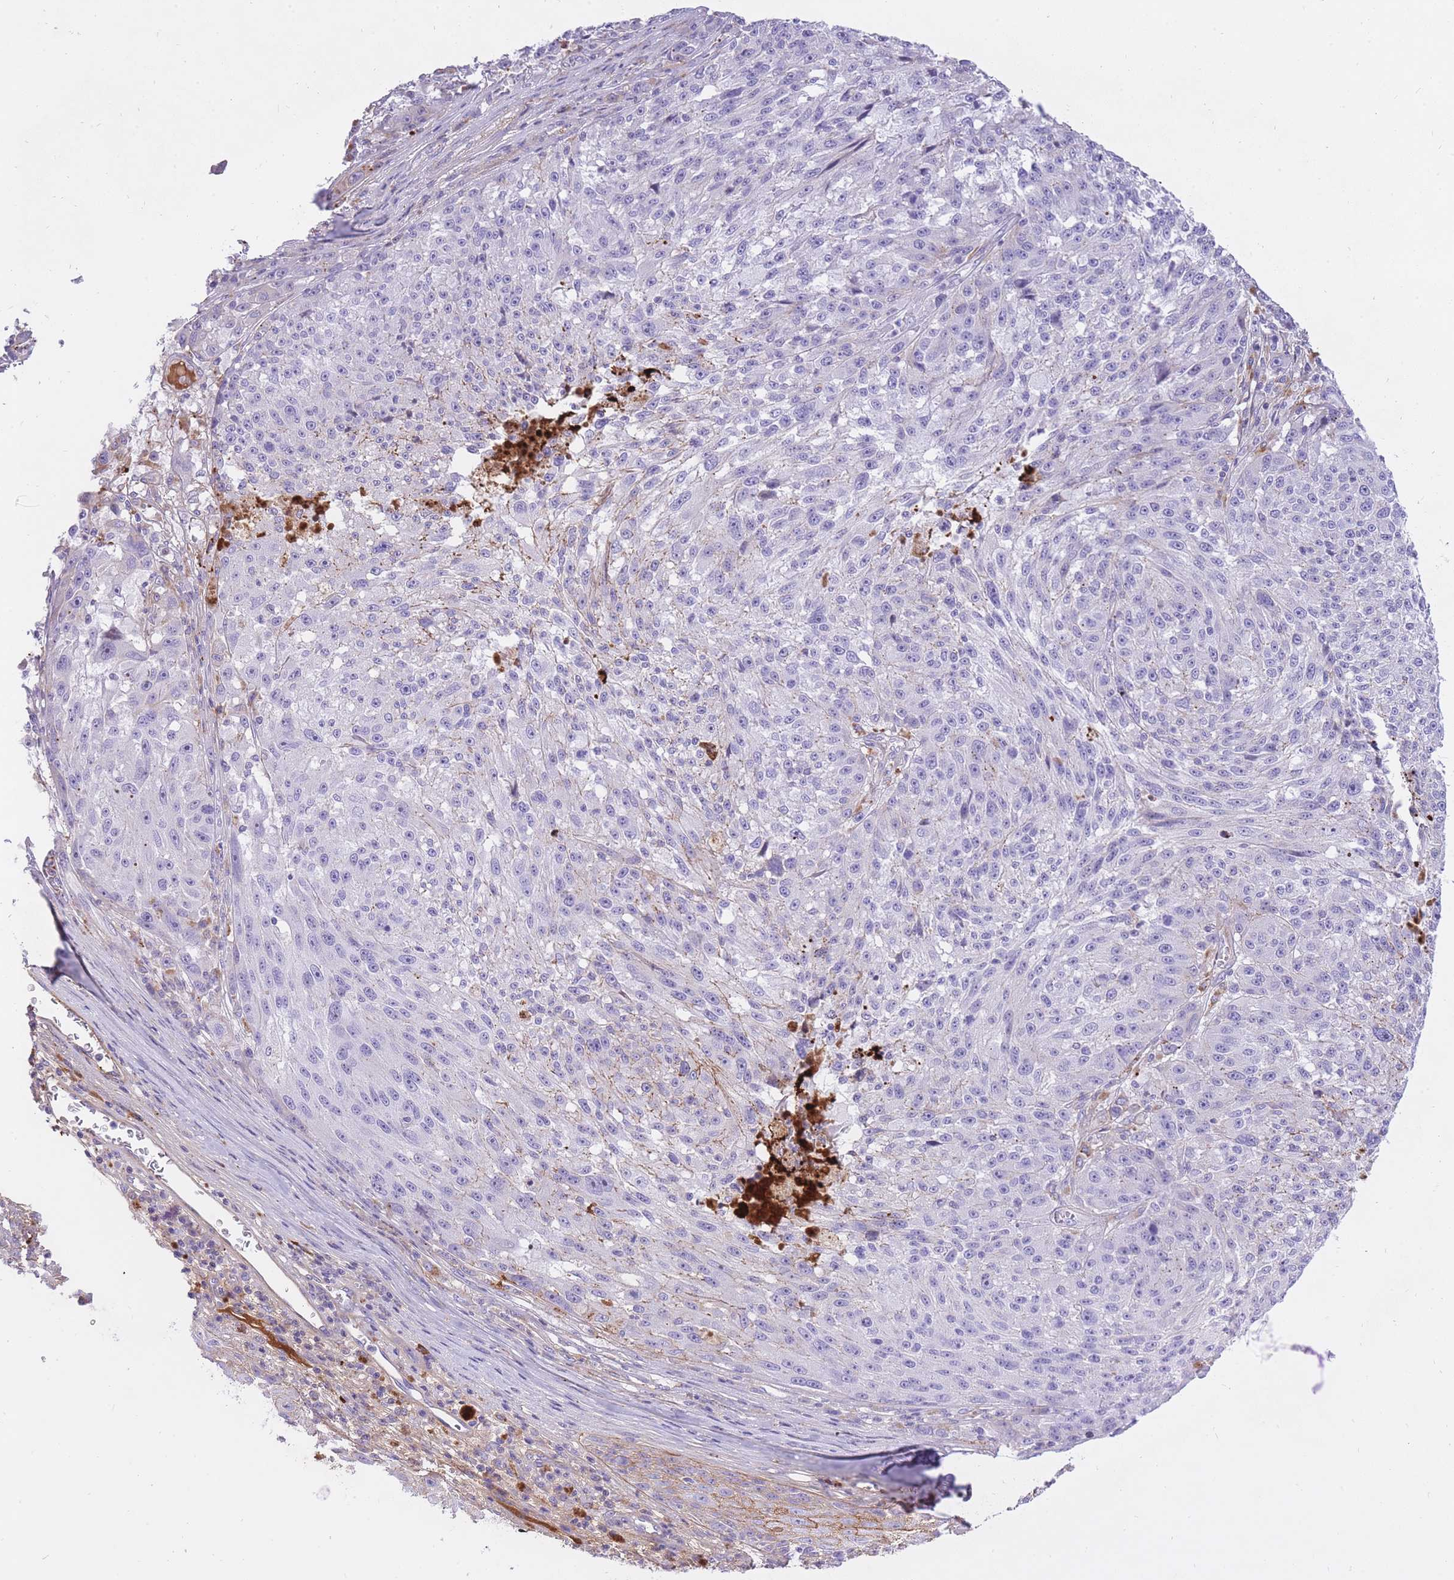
{"staining": {"intensity": "negative", "quantity": "none", "location": "none"}, "tissue": "melanoma", "cell_type": "Tumor cells", "image_type": "cancer", "snomed": [{"axis": "morphology", "description": "Malignant melanoma, NOS"}, {"axis": "topography", "description": "Skin"}], "caption": "A high-resolution image shows immunohistochemistry (IHC) staining of melanoma, which demonstrates no significant positivity in tumor cells.", "gene": "HRG", "patient": {"sex": "male", "age": 53}}